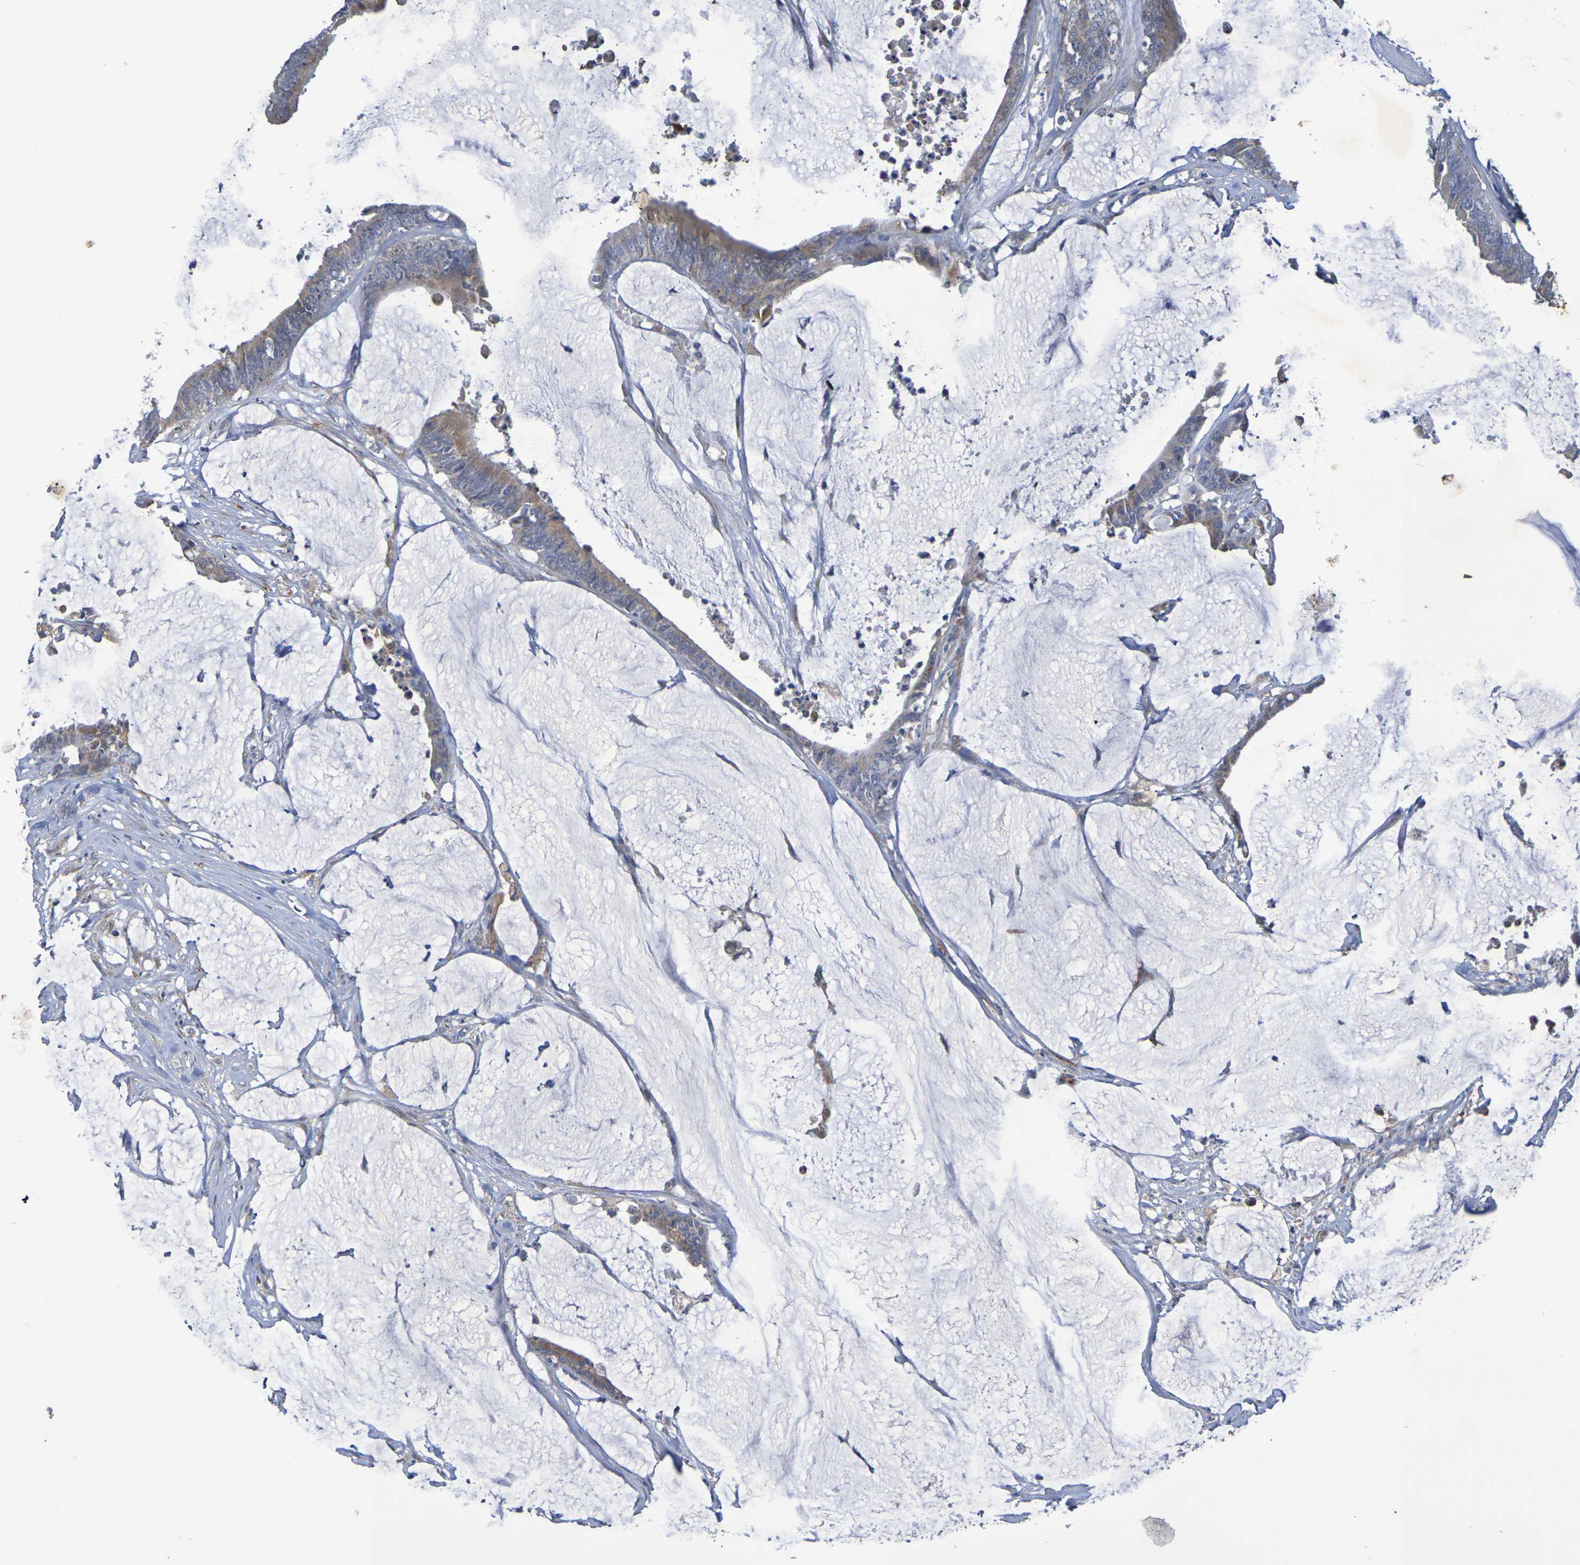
{"staining": {"intensity": "moderate", "quantity": "25%-75%", "location": "cytoplasmic/membranous"}, "tissue": "colorectal cancer", "cell_type": "Tumor cells", "image_type": "cancer", "snomed": [{"axis": "morphology", "description": "Adenocarcinoma, NOS"}, {"axis": "topography", "description": "Rectum"}], "caption": "Colorectal cancer (adenocarcinoma) stained with a protein marker demonstrates moderate staining in tumor cells.", "gene": "SDC4", "patient": {"sex": "female", "age": 66}}